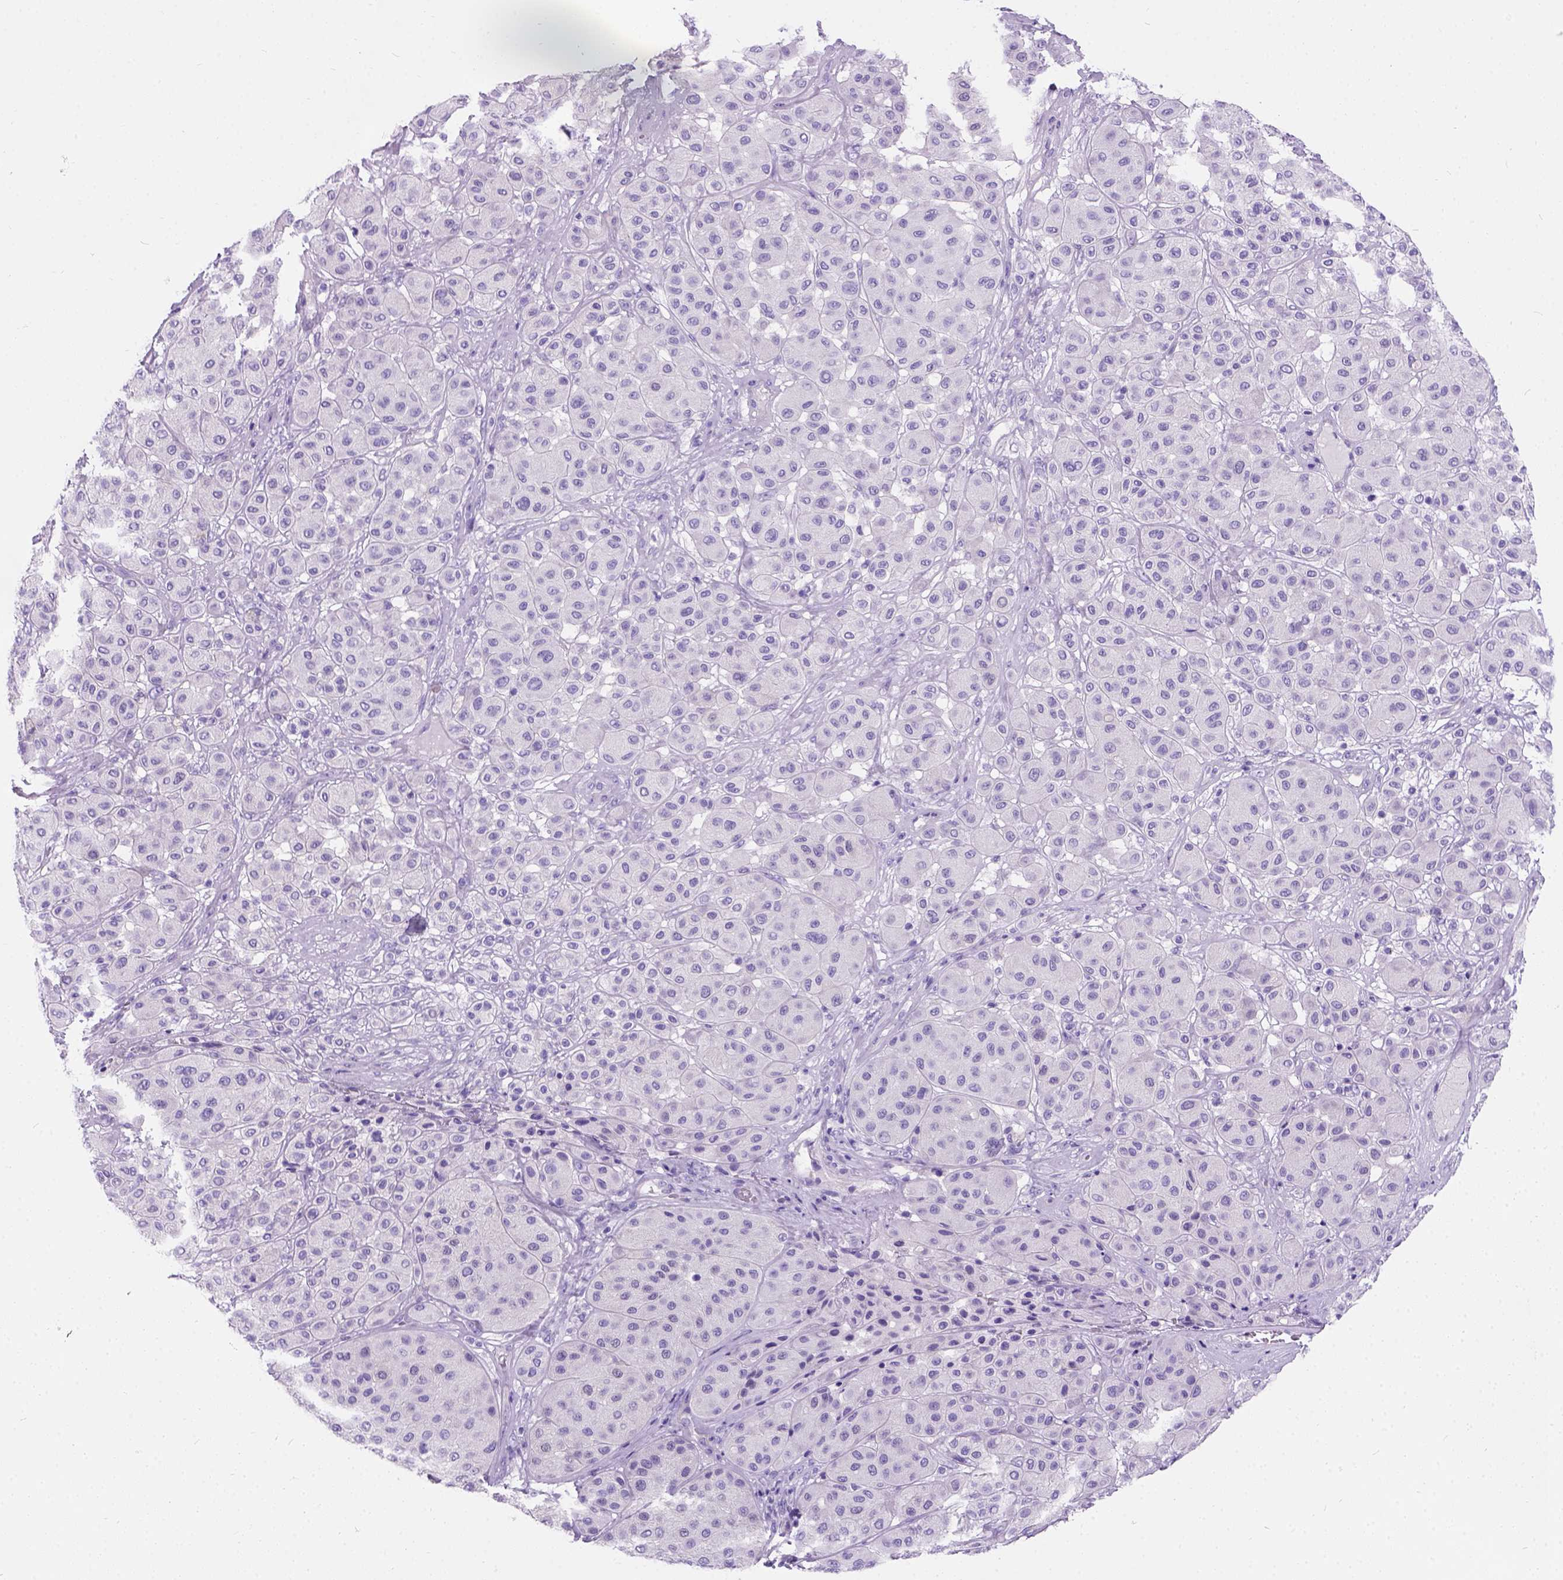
{"staining": {"intensity": "negative", "quantity": "none", "location": "none"}, "tissue": "melanoma", "cell_type": "Tumor cells", "image_type": "cancer", "snomed": [{"axis": "morphology", "description": "Malignant melanoma, Metastatic site"}, {"axis": "topography", "description": "Smooth muscle"}], "caption": "There is no significant expression in tumor cells of melanoma.", "gene": "C7orf57", "patient": {"sex": "male", "age": 41}}